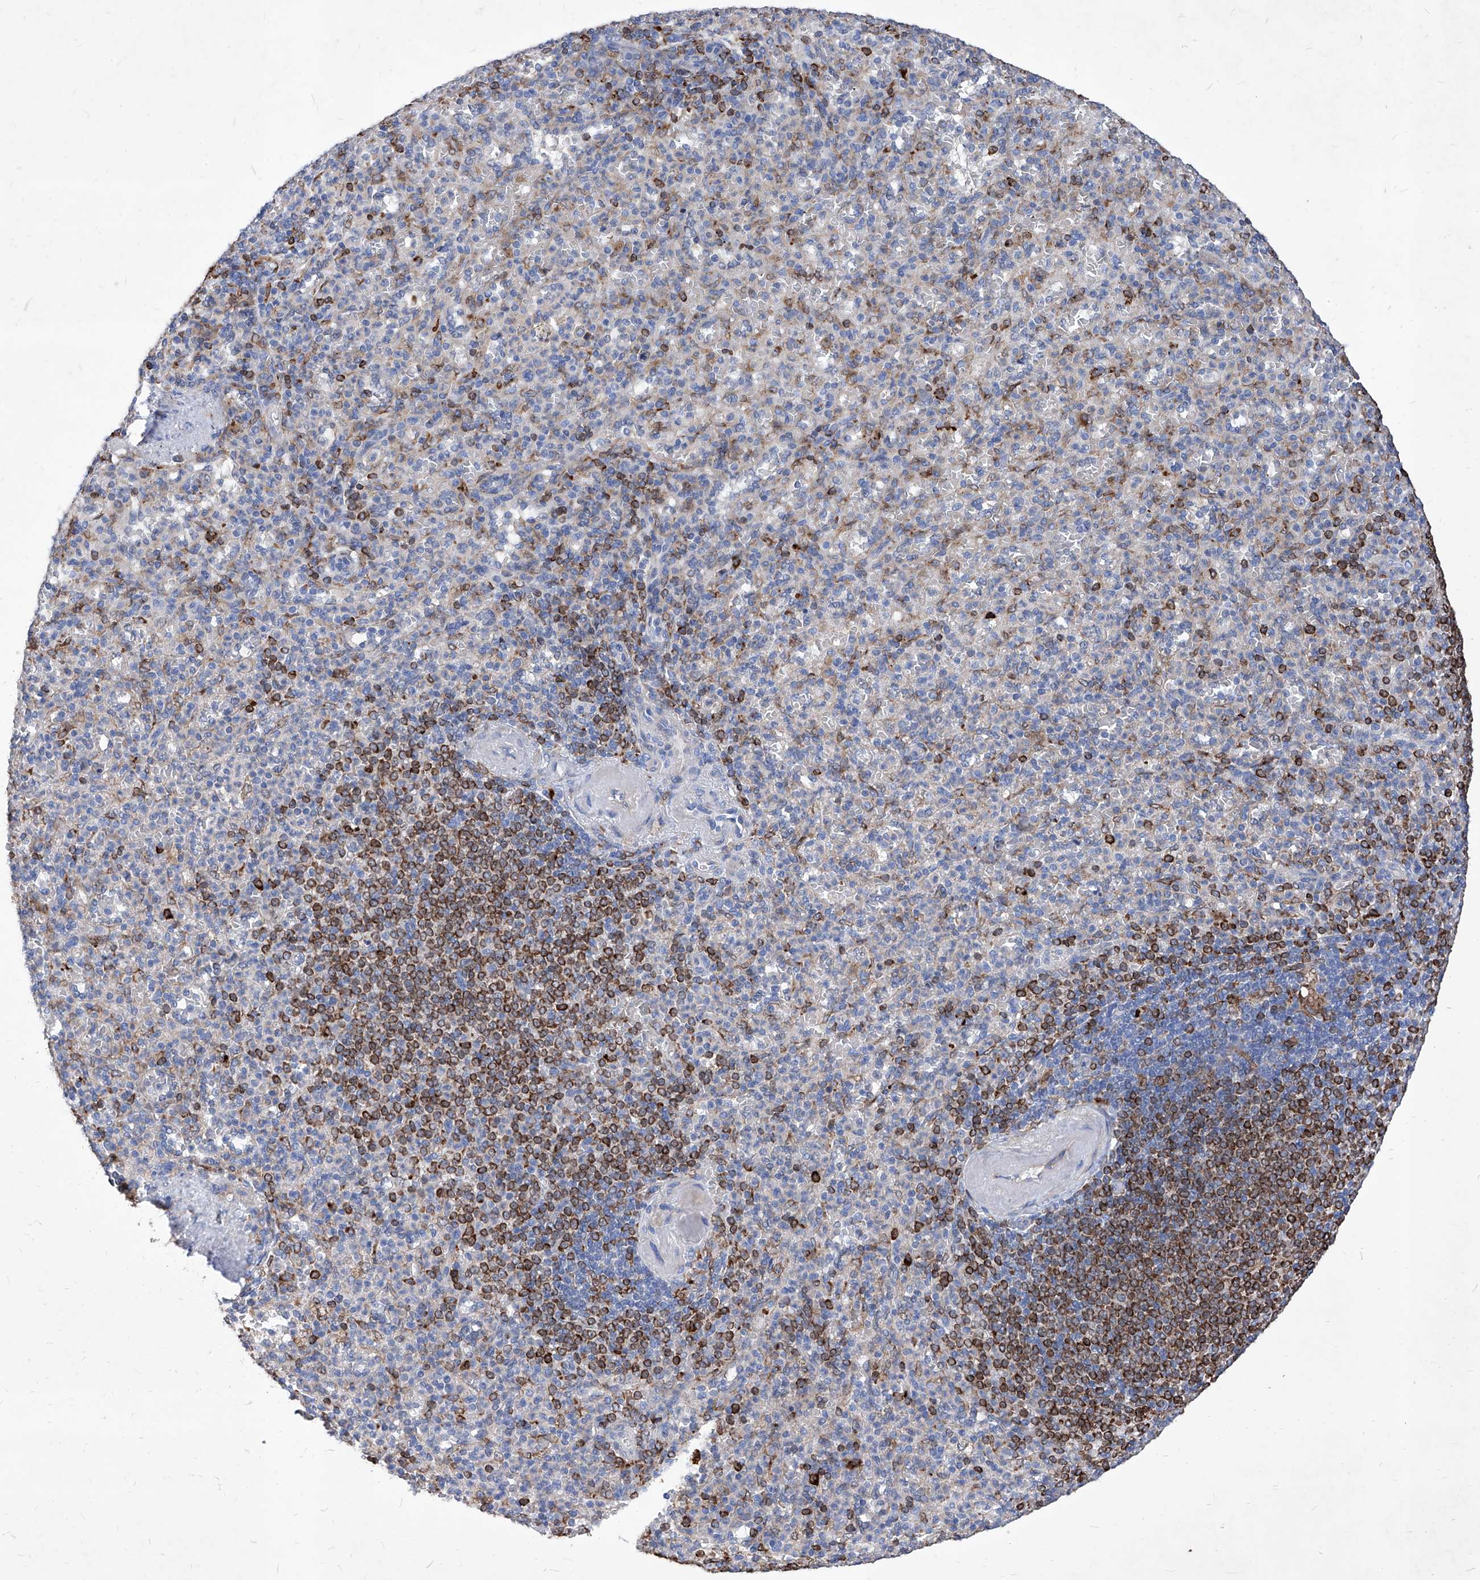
{"staining": {"intensity": "strong", "quantity": "<25%", "location": "cytoplasmic/membranous"}, "tissue": "spleen", "cell_type": "Cells in red pulp", "image_type": "normal", "snomed": [{"axis": "morphology", "description": "Normal tissue, NOS"}, {"axis": "topography", "description": "Spleen"}], "caption": "This micrograph displays immunohistochemistry (IHC) staining of unremarkable spleen, with medium strong cytoplasmic/membranous staining in approximately <25% of cells in red pulp.", "gene": "UBOX5", "patient": {"sex": "female", "age": 74}}